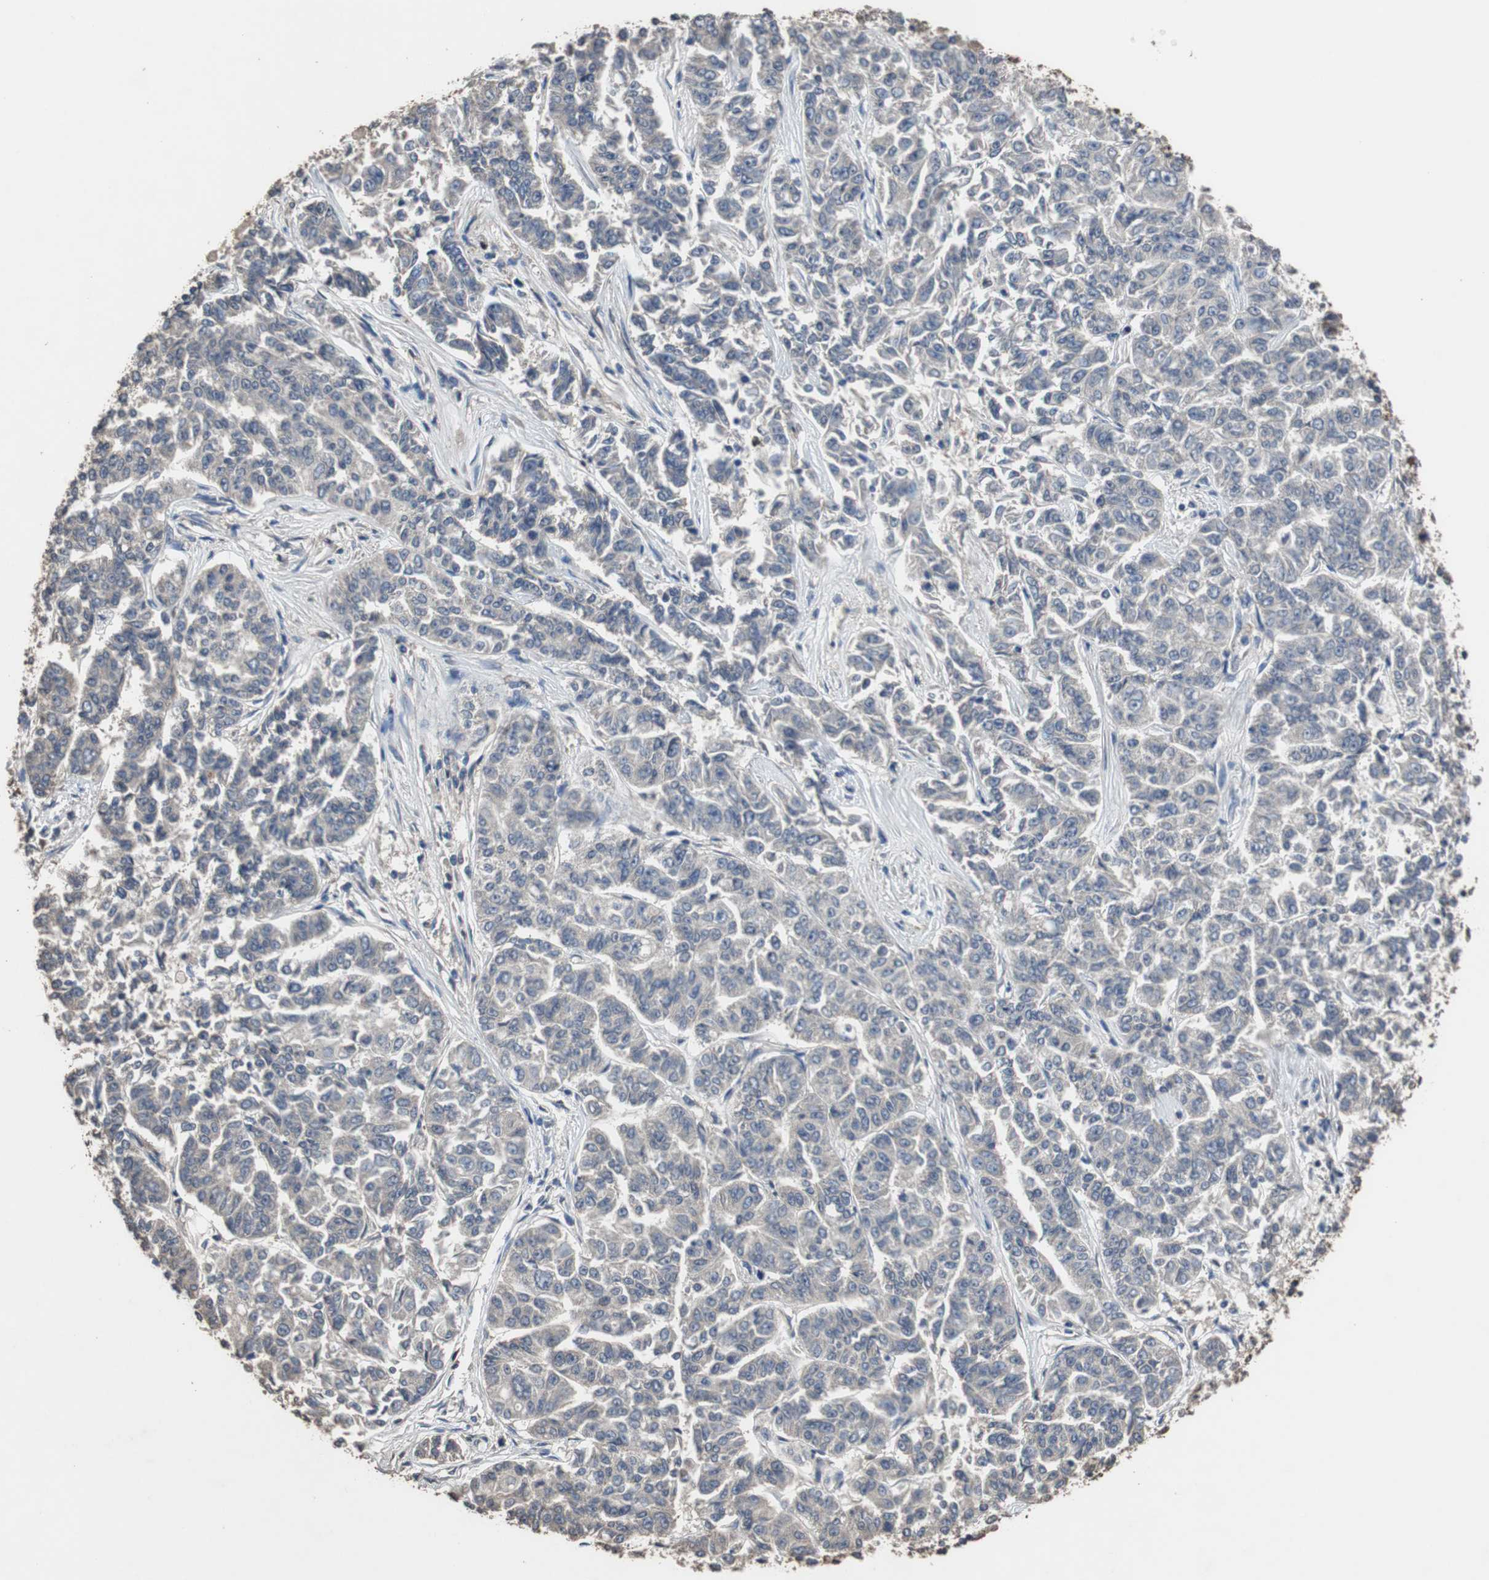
{"staining": {"intensity": "negative", "quantity": "none", "location": "none"}, "tissue": "lung cancer", "cell_type": "Tumor cells", "image_type": "cancer", "snomed": [{"axis": "morphology", "description": "Adenocarcinoma, NOS"}, {"axis": "topography", "description": "Lung"}], "caption": "Photomicrograph shows no protein positivity in tumor cells of lung cancer tissue.", "gene": "SCIMP", "patient": {"sex": "male", "age": 84}}